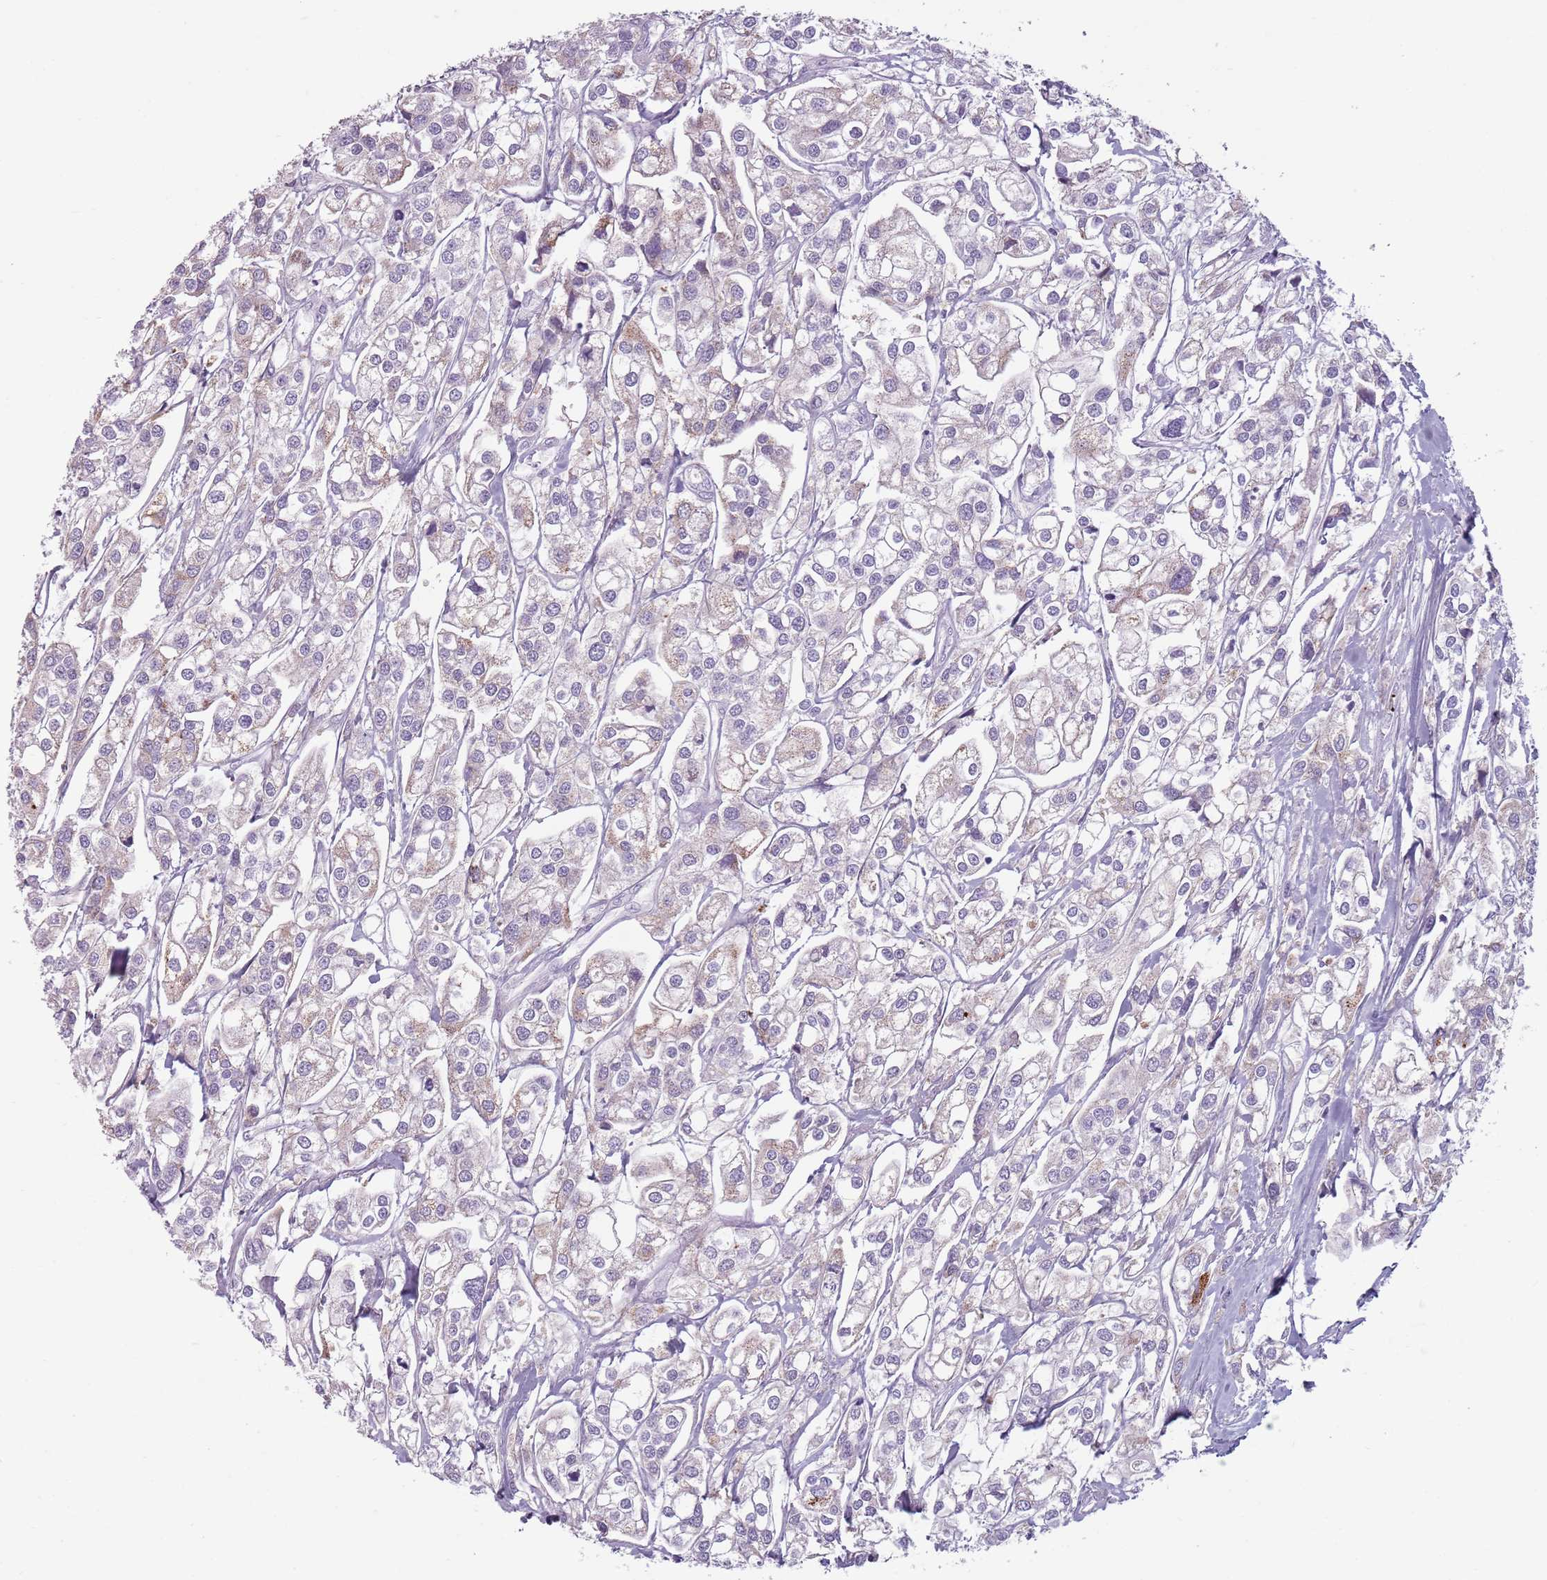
{"staining": {"intensity": "negative", "quantity": "none", "location": "none"}, "tissue": "urothelial cancer", "cell_type": "Tumor cells", "image_type": "cancer", "snomed": [{"axis": "morphology", "description": "Urothelial carcinoma, High grade"}, {"axis": "topography", "description": "Urinary bladder"}], "caption": "A photomicrograph of high-grade urothelial carcinoma stained for a protein shows no brown staining in tumor cells.", "gene": "MEGF8", "patient": {"sex": "male", "age": 67}}